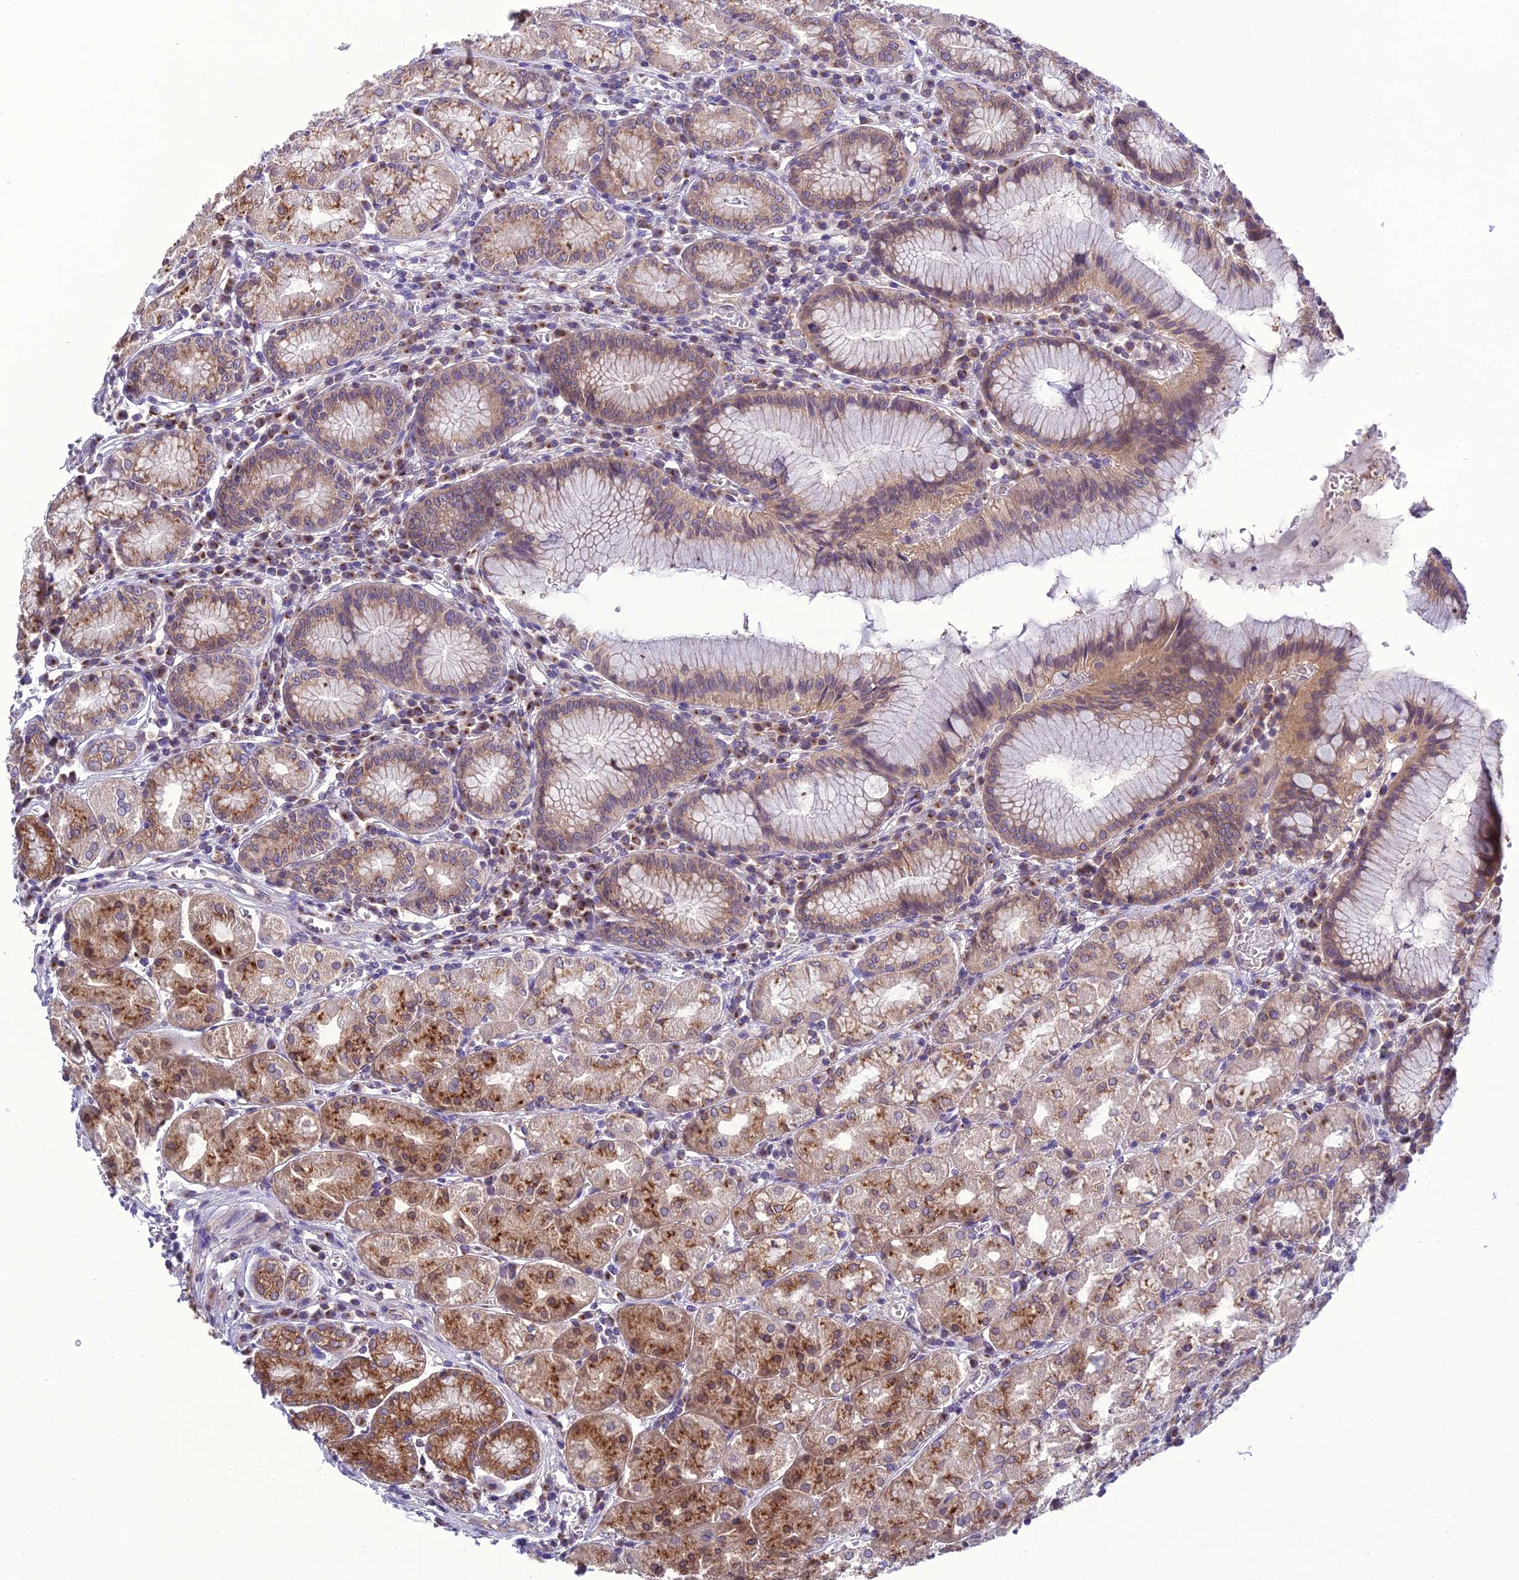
{"staining": {"intensity": "moderate", "quantity": ">75%", "location": "cytoplasmic/membranous"}, "tissue": "stomach", "cell_type": "Glandular cells", "image_type": "normal", "snomed": [{"axis": "morphology", "description": "Normal tissue, NOS"}, {"axis": "topography", "description": "Stomach"}], "caption": "This histopathology image demonstrates unremarkable stomach stained with IHC to label a protein in brown. The cytoplasmic/membranous of glandular cells show moderate positivity for the protein. Nuclei are counter-stained blue.", "gene": "GOLPH3", "patient": {"sex": "male", "age": 55}}